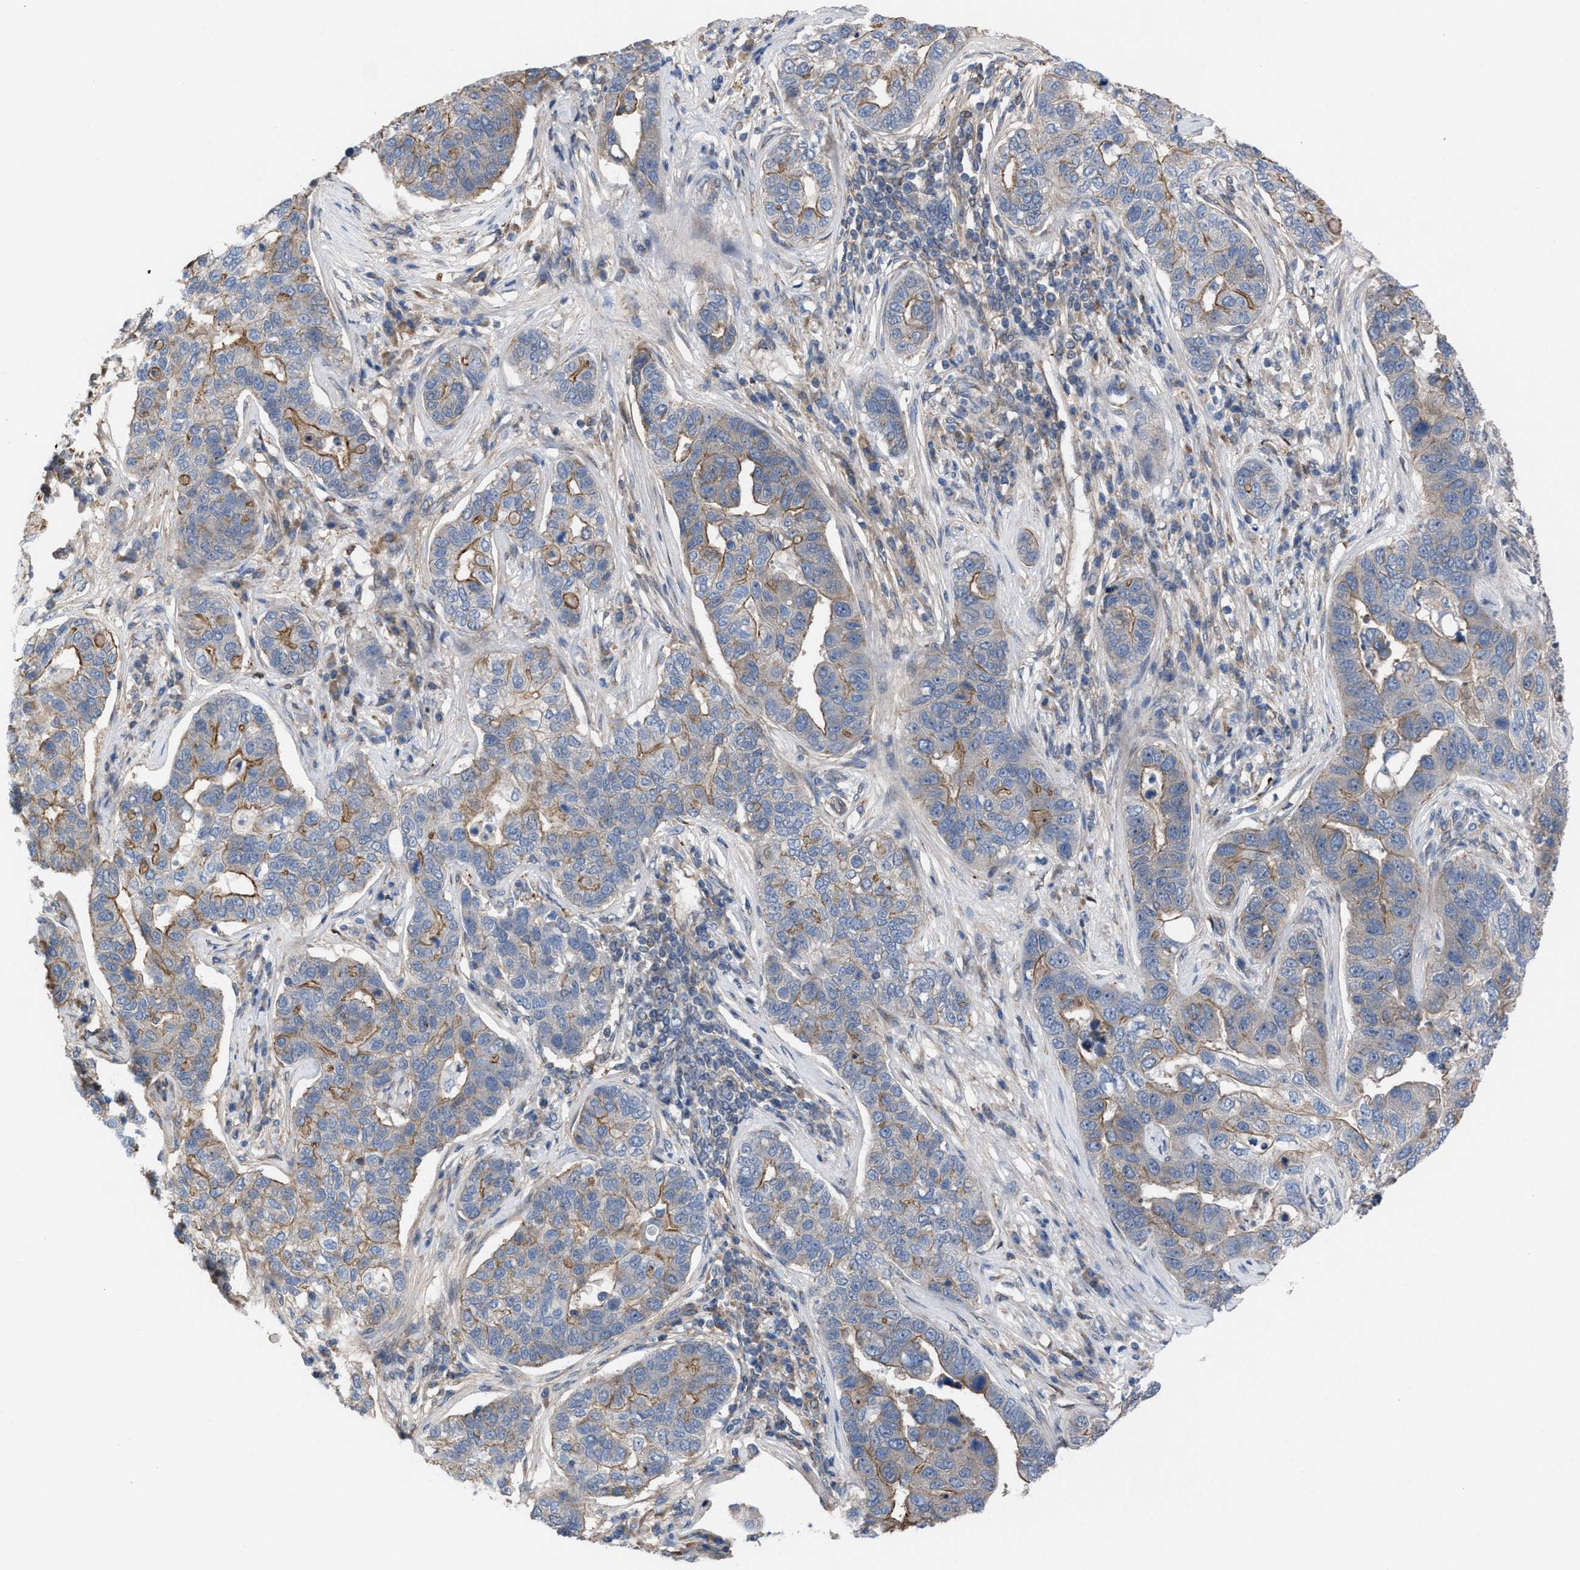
{"staining": {"intensity": "weak", "quantity": "25%-75%", "location": "cytoplasmic/membranous"}, "tissue": "pancreatic cancer", "cell_type": "Tumor cells", "image_type": "cancer", "snomed": [{"axis": "morphology", "description": "Adenocarcinoma, NOS"}, {"axis": "topography", "description": "Pancreas"}], "caption": "Immunohistochemical staining of human pancreatic cancer displays weak cytoplasmic/membranous protein positivity in about 25%-75% of tumor cells.", "gene": "TP53BP2", "patient": {"sex": "female", "age": 61}}